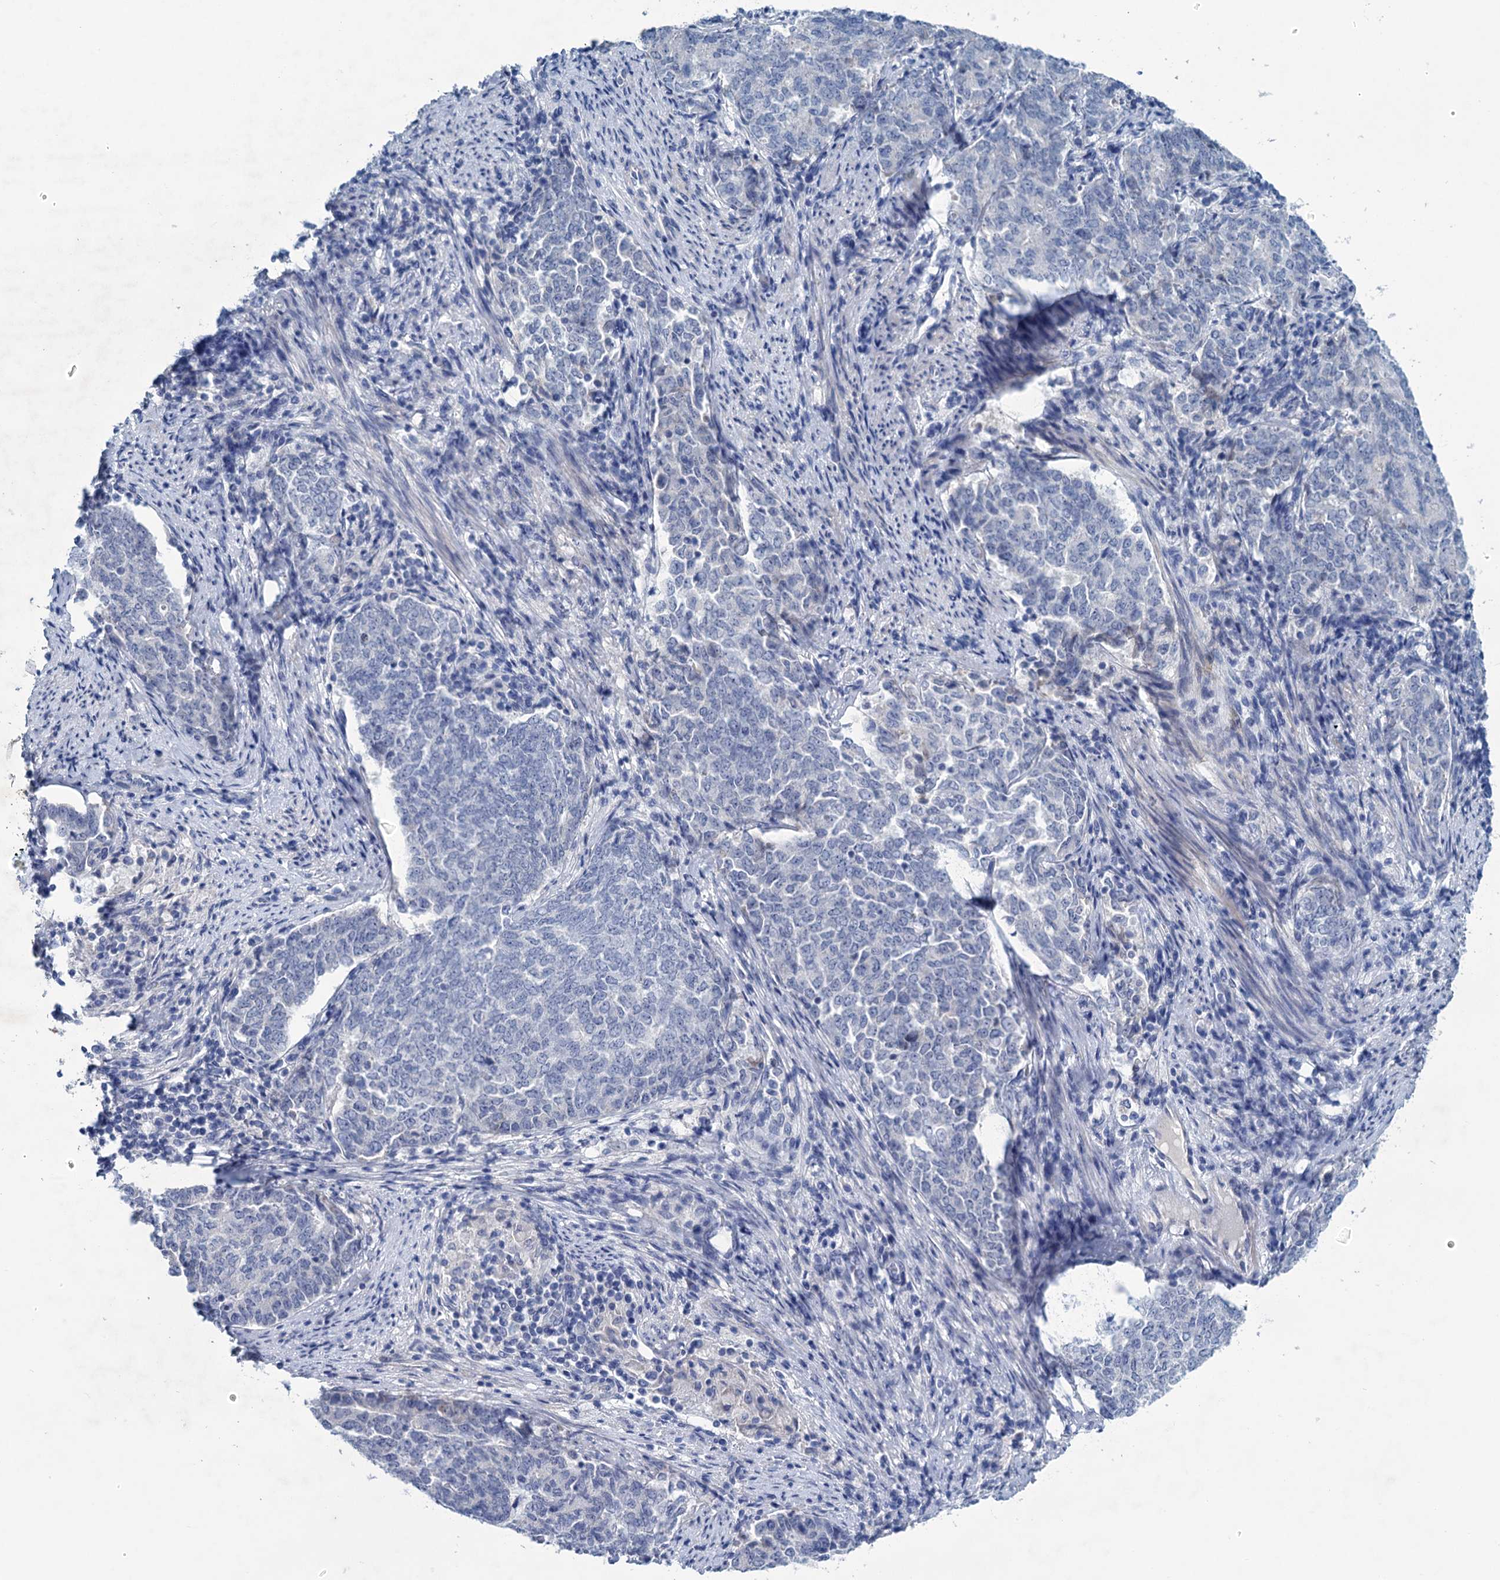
{"staining": {"intensity": "negative", "quantity": "none", "location": "none"}, "tissue": "endometrial cancer", "cell_type": "Tumor cells", "image_type": "cancer", "snomed": [{"axis": "morphology", "description": "Adenocarcinoma, NOS"}, {"axis": "topography", "description": "Endometrium"}], "caption": "This is an immunohistochemistry (IHC) image of endometrial adenocarcinoma. There is no positivity in tumor cells.", "gene": "MYOZ3", "patient": {"sex": "female", "age": 80}}